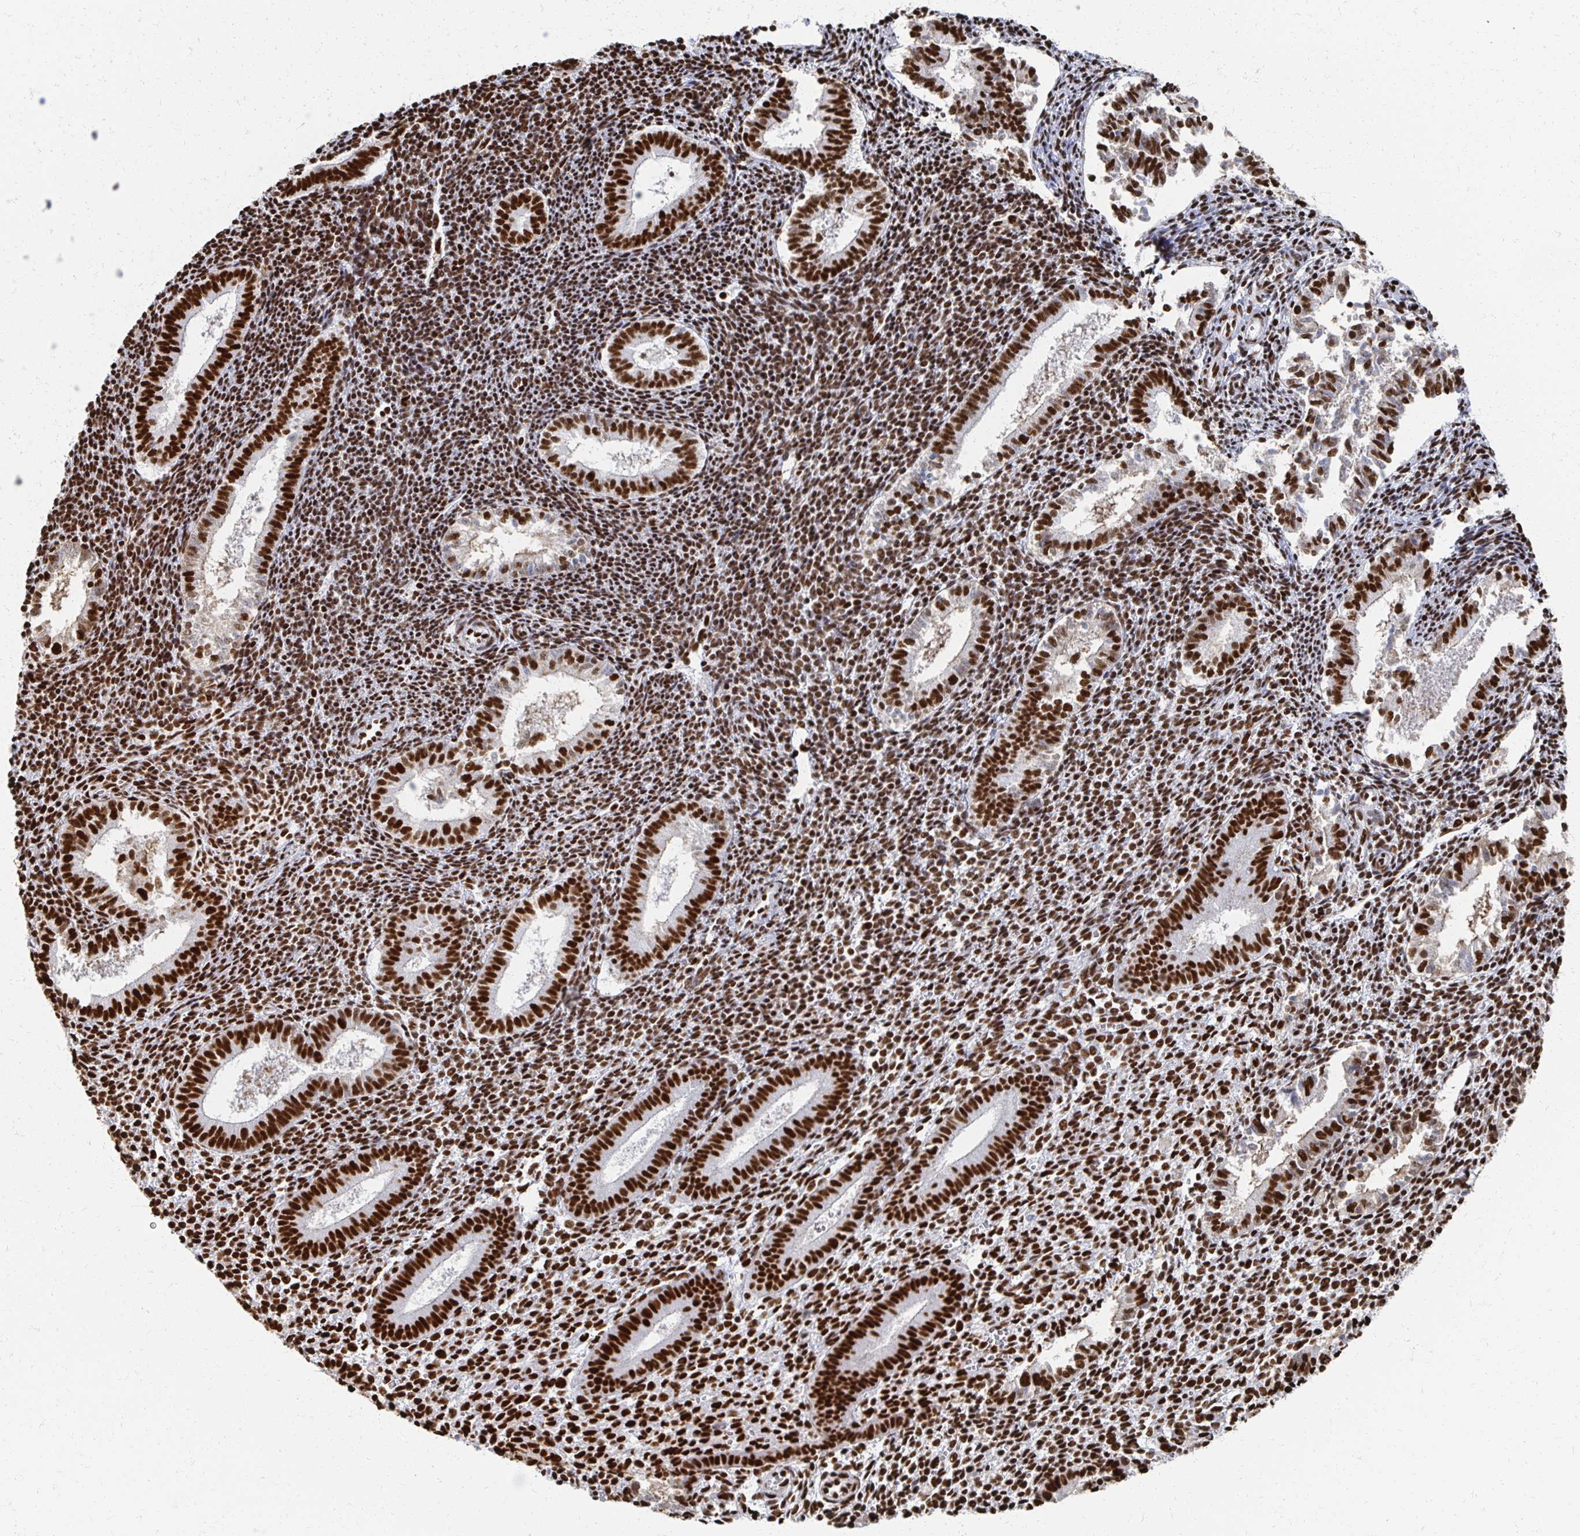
{"staining": {"intensity": "strong", "quantity": ">75%", "location": "nuclear"}, "tissue": "endometrium", "cell_type": "Cells in endometrial stroma", "image_type": "normal", "snomed": [{"axis": "morphology", "description": "Normal tissue, NOS"}, {"axis": "topography", "description": "Endometrium"}], "caption": "Protein analysis of unremarkable endometrium exhibits strong nuclear positivity in approximately >75% of cells in endometrial stroma. Ihc stains the protein in brown and the nuclei are stained blue.", "gene": "RBBP4", "patient": {"sex": "female", "age": 25}}